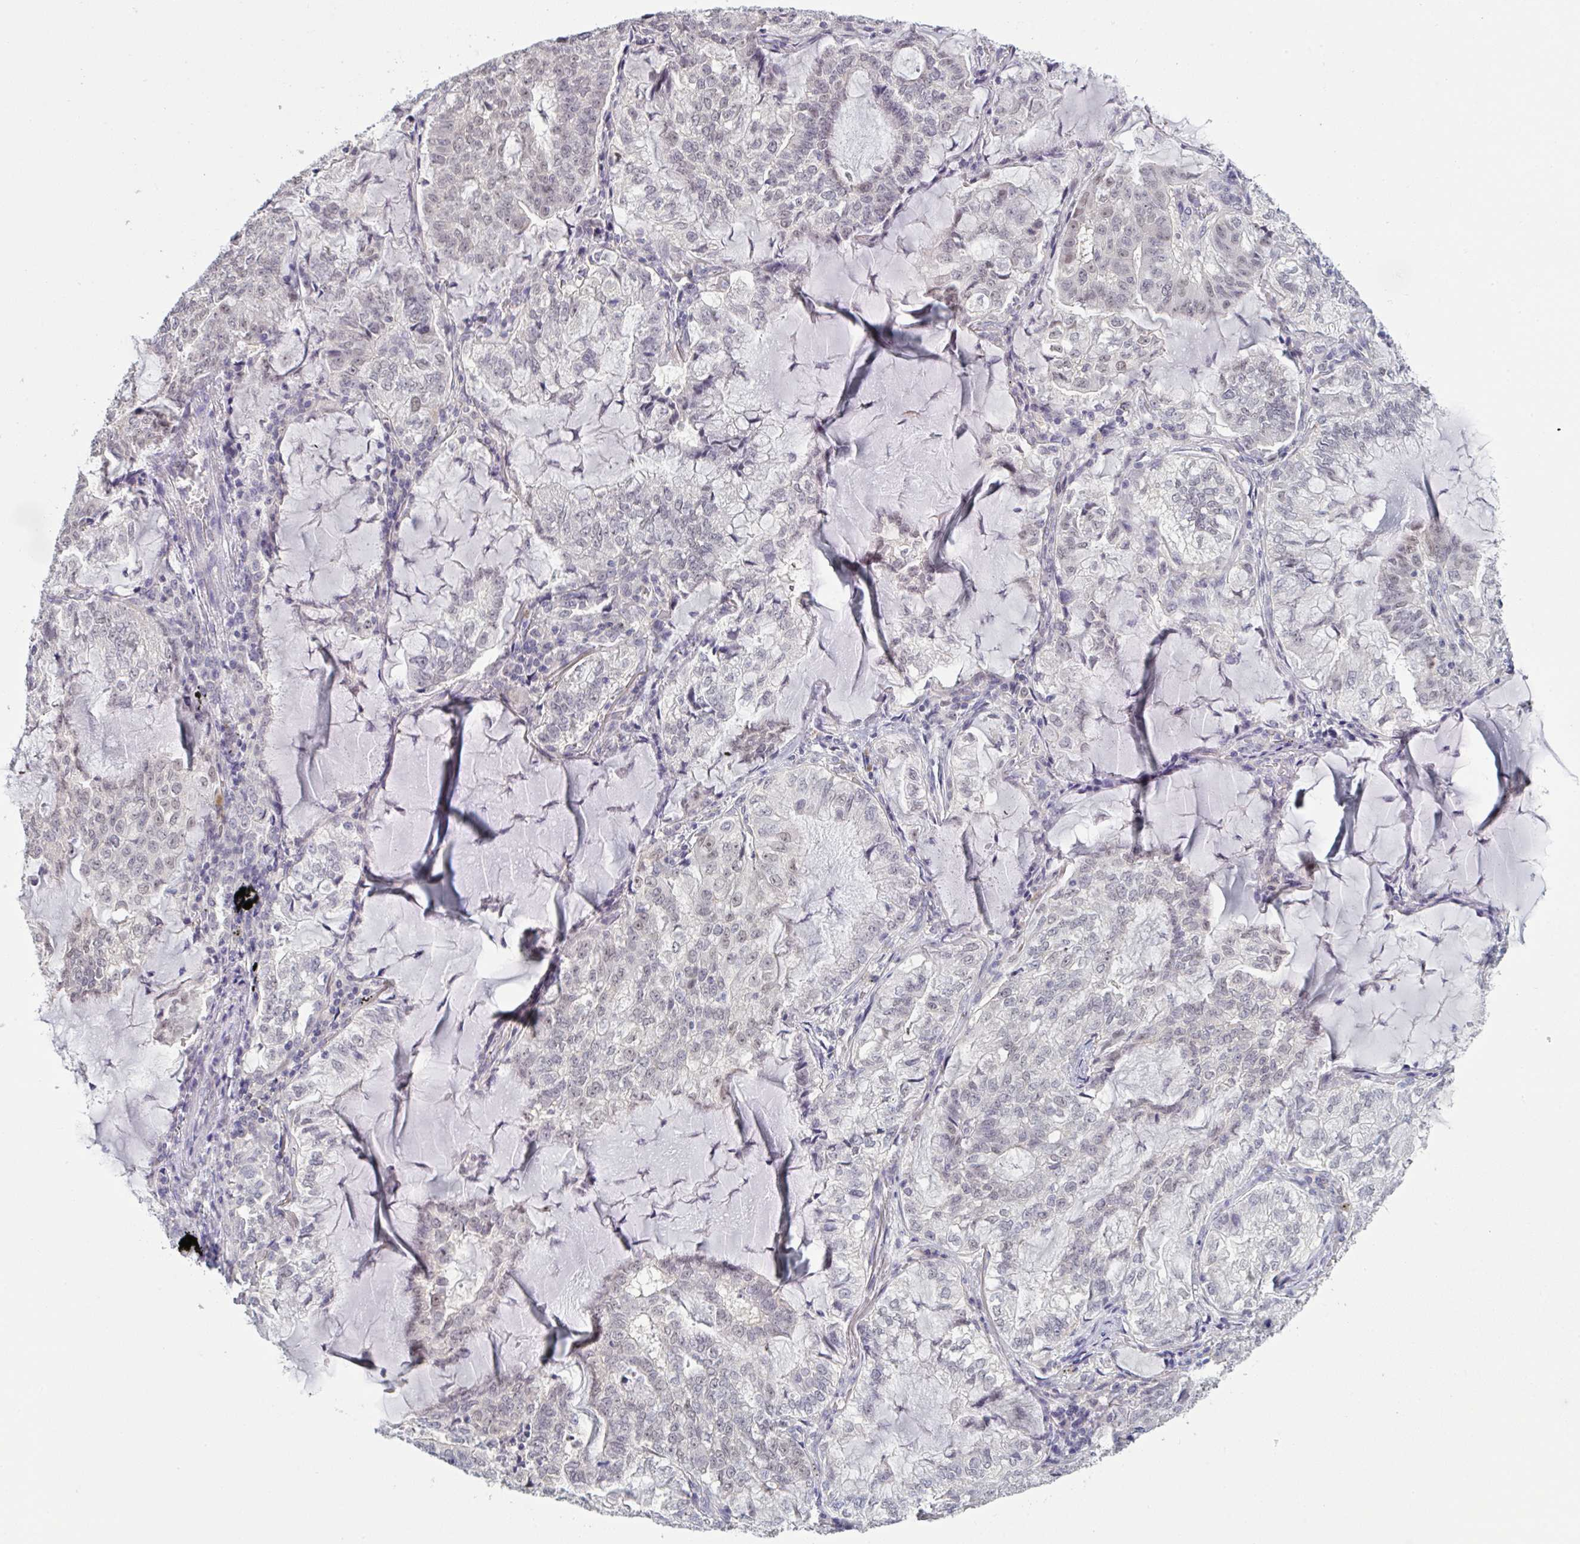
{"staining": {"intensity": "negative", "quantity": "none", "location": "none"}, "tissue": "lung cancer", "cell_type": "Tumor cells", "image_type": "cancer", "snomed": [{"axis": "morphology", "description": "Adenocarcinoma, NOS"}, {"axis": "topography", "description": "Lymph node"}, {"axis": "topography", "description": "Lung"}], "caption": "There is no significant positivity in tumor cells of adenocarcinoma (lung). Brightfield microscopy of immunohistochemistry (IHC) stained with DAB (3,3'-diaminobenzidine) (brown) and hematoxylin (blue), captured at high magnification.", "gene": "ZNF784", "patient": {"sex": "male", "age": 66}}